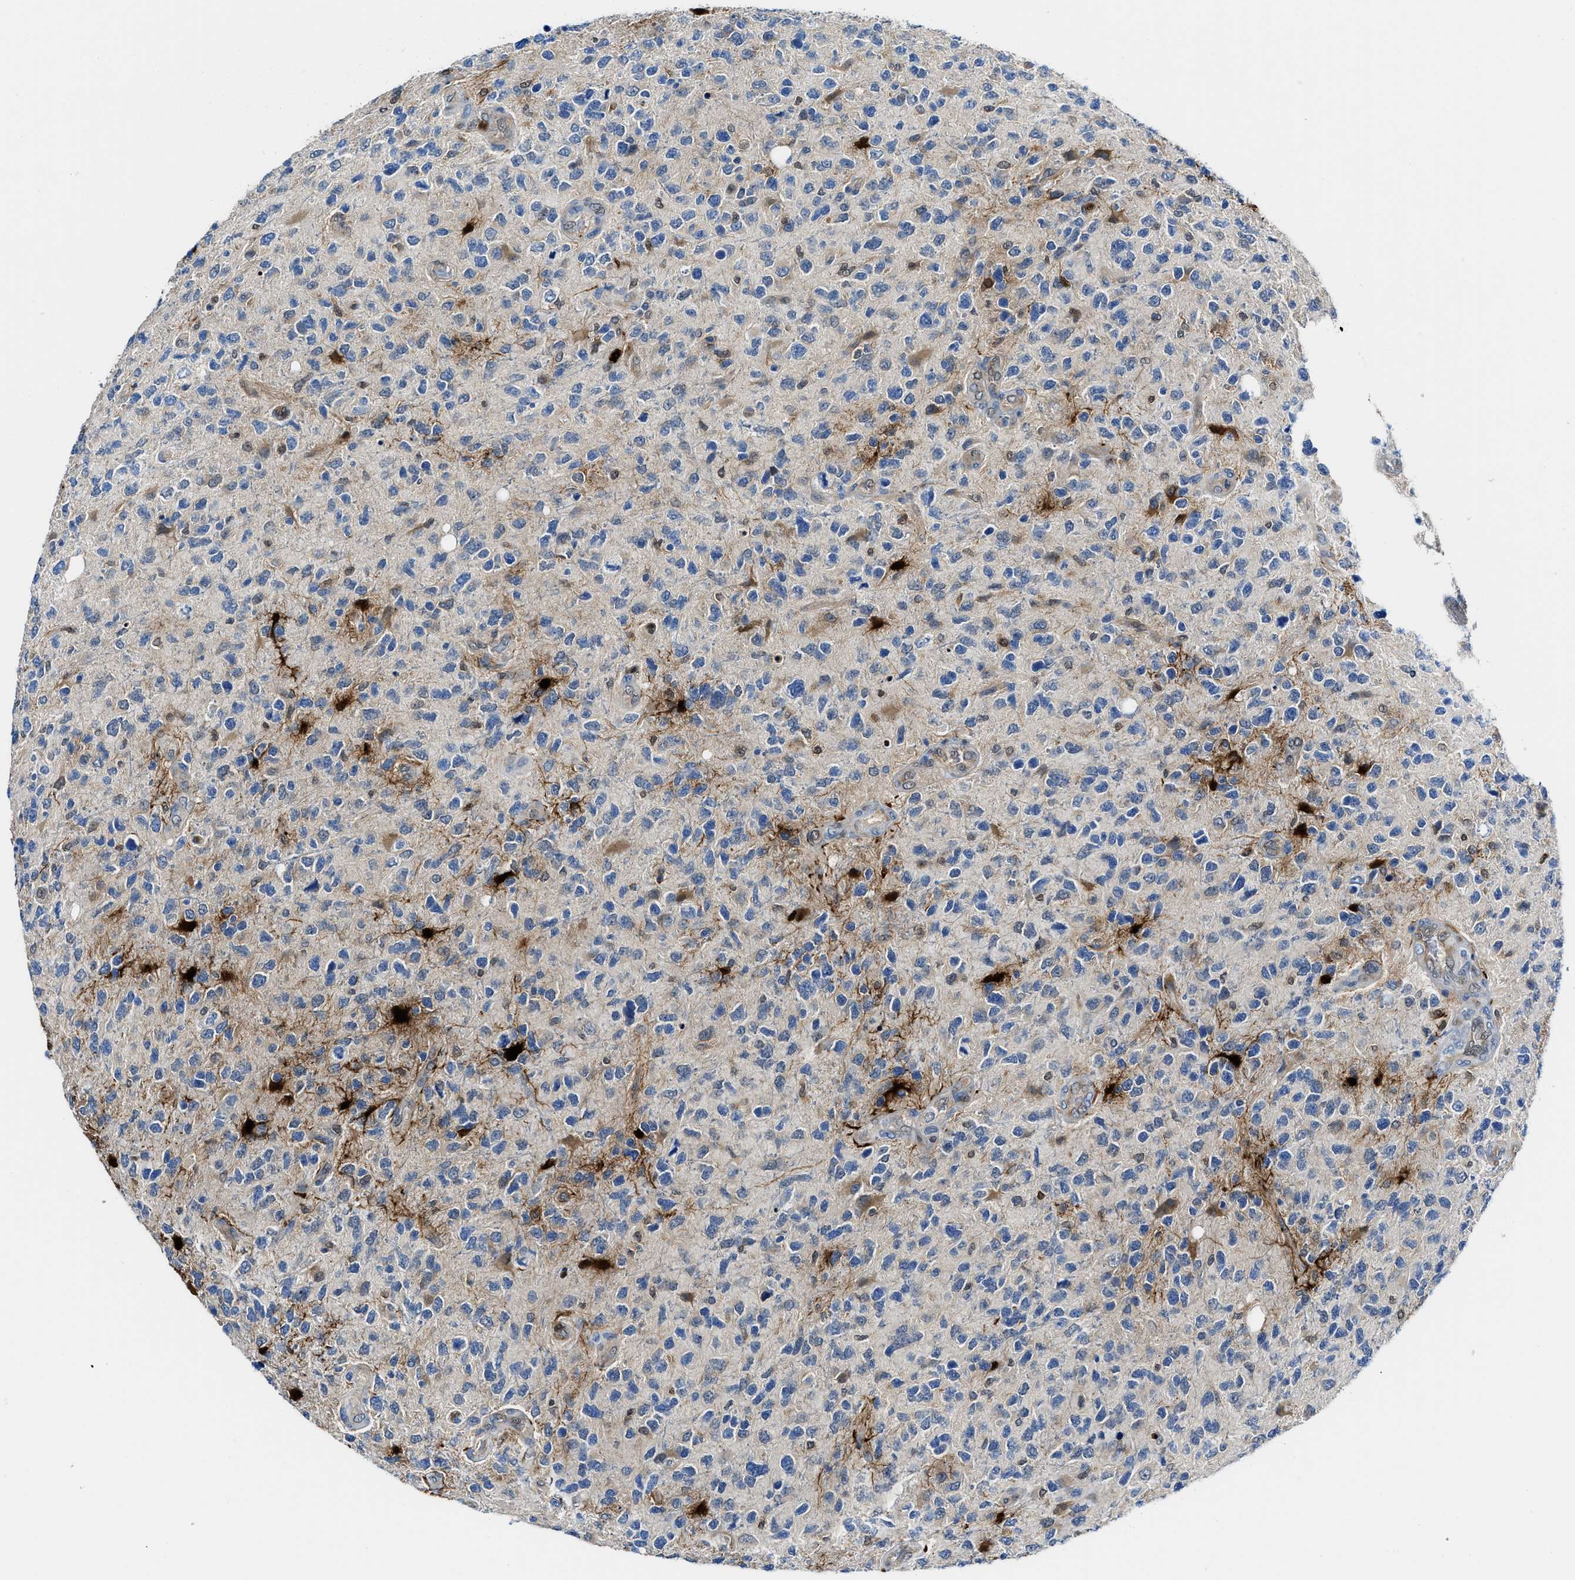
{"staining": {"intensity": "negative", "quantity": "none", "location": "none"}, "tissue": "glioma", "cell_type": "Tumor cells", "image_type": "cancer", "snomed": [{"axis": "morphology", "description": "Glioma, malignant, High grade"}, {"axis": "topography", "description": "Brain"}], "caption": "Immunohistochemistry photomicrograph of human glioma stained for a protein (brown), which demonstrates no positivity in tumor cells.", "gene": "LTA4H", "patient": {"sex": "female", "age": 58}}